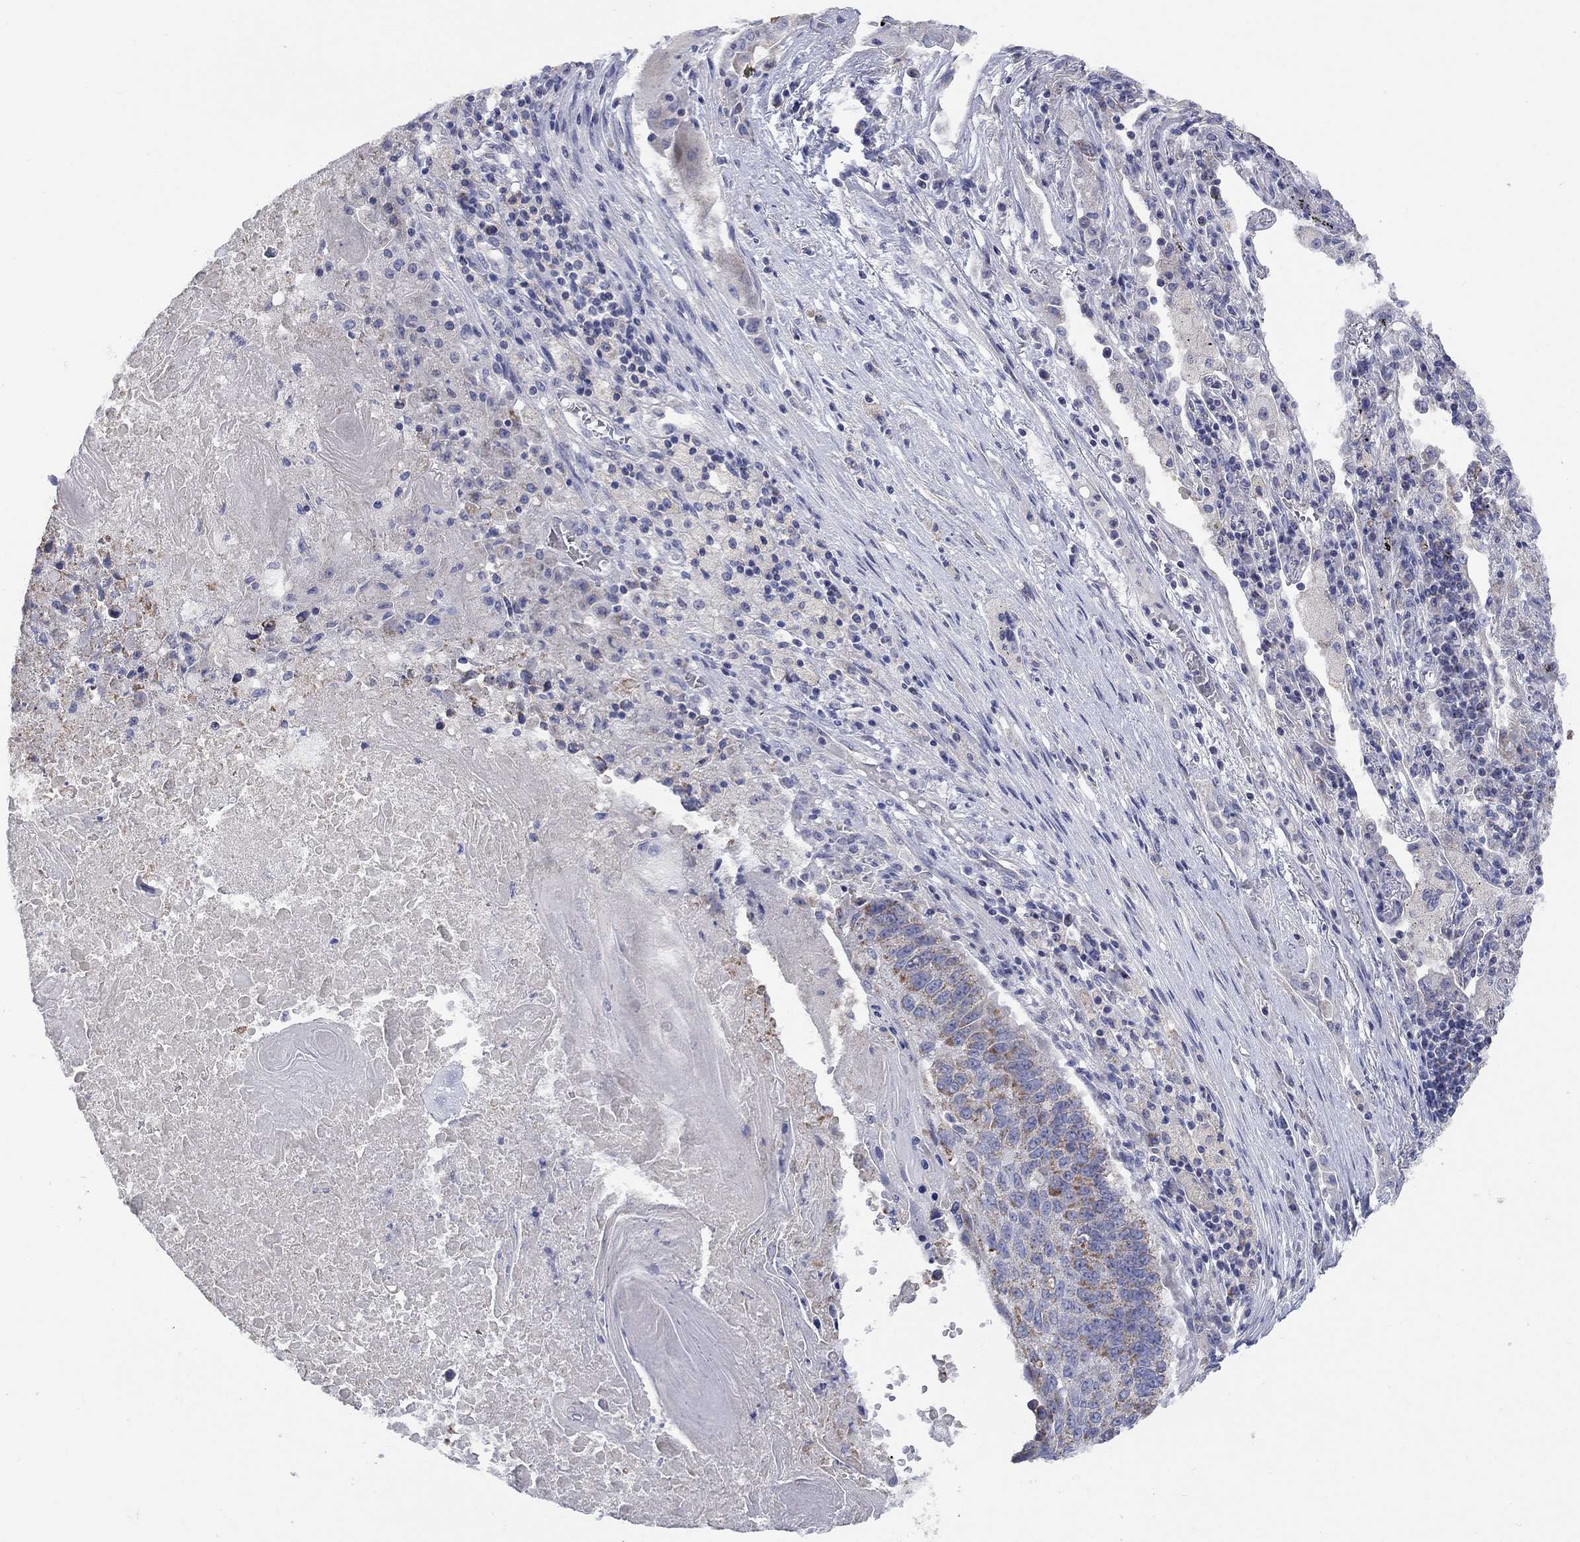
{"staining": {"intensity": "moderate", "quantity": "<25%", "location": "cytoplasmic/membranous"}, "tissue": "lung cancer", "cell_type": "Tumor cells", "image_type": "cancer", "snomed": [{"axis": "morphology", "description": "Squamous cell carcinoma, NOS"}, {"axis": "topography", "description": "Lung"}], "caption": "Approximately <25% of tumor cells in human lung squamous cell carcinoma show moderate cytoplasmic/membranous protein expression as visualized by brown immunohistochemical staining.", "gene": "CLVS1", "patient": {"sex": "male", "age": 73}}